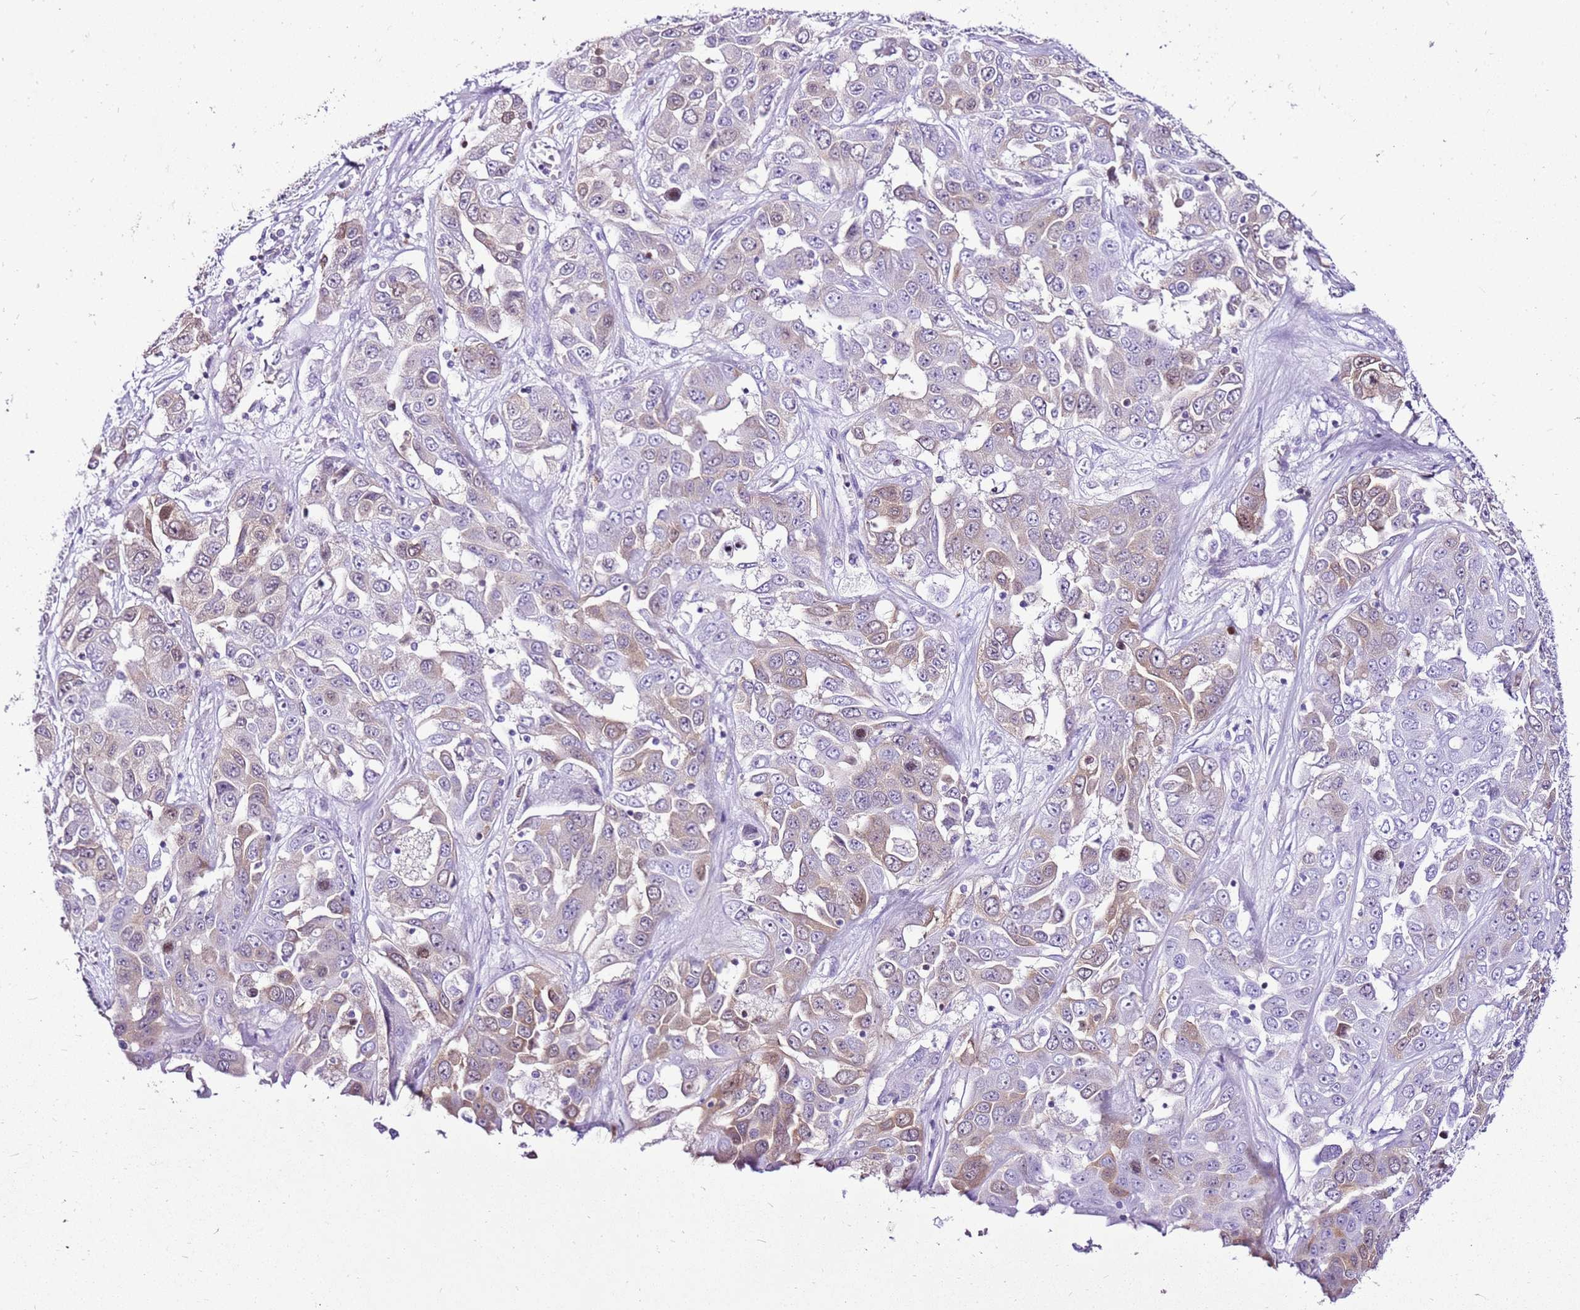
{"staining": {"intensity": "weak", "quantity": "<25%", "location": "cytoplasmic/membranous"}, "tissue": "liver cancer", "cell_type": "Tumor cells", "image_type": "cancer", "snomed": [{"axis": "morphology", "description": "Cholangiocarcinoma"}, {"axis": "topography", "description": "Liver"}], "caption": "Tumor cells are negative for brown protein staining in cholangiocarcinoma (liver).", "gene": "SPC25", "patient": {"sex": "female", "age": 52}}